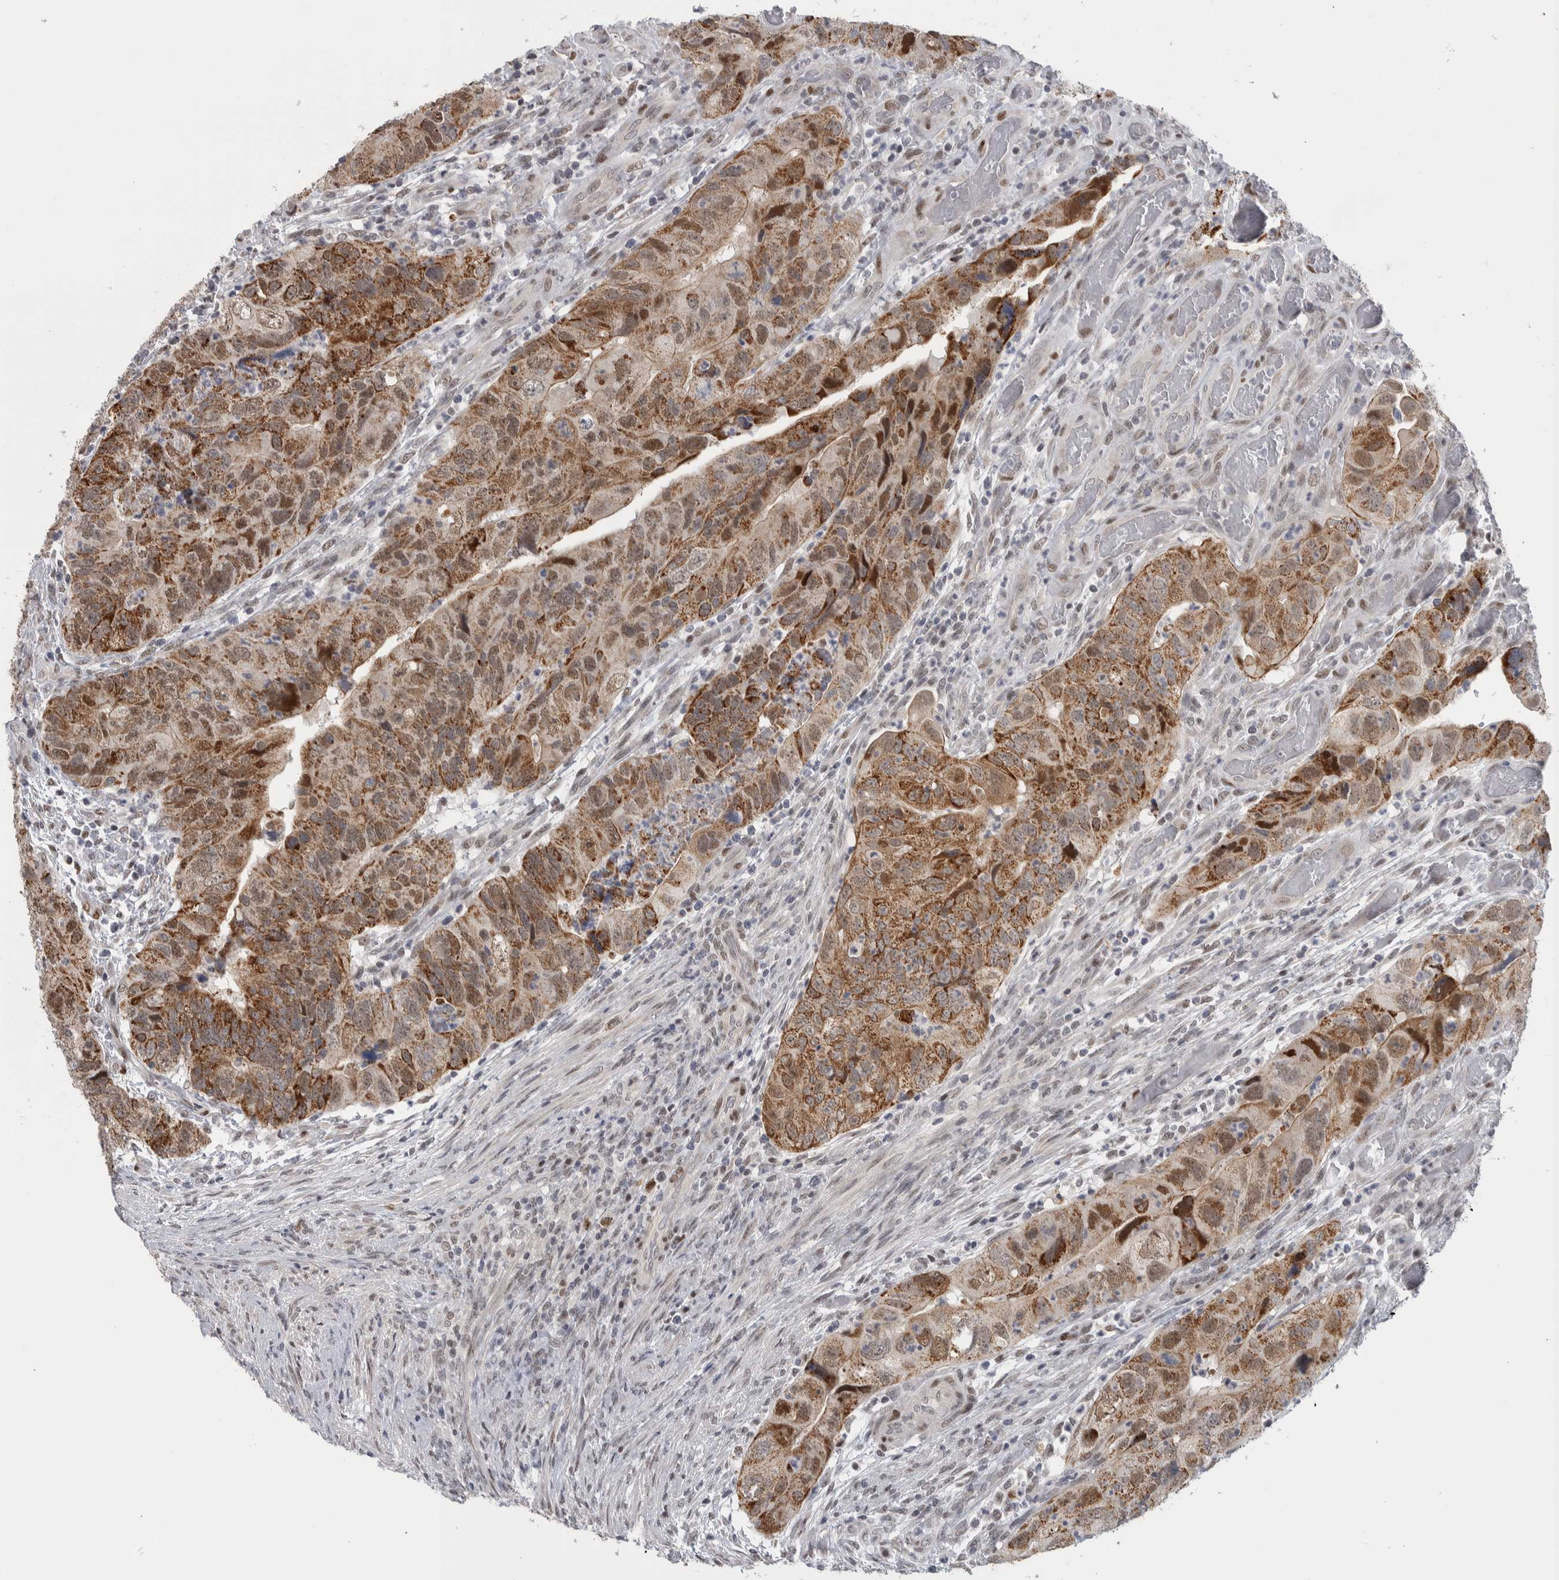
{"staining": {"intensity": "moderate", "quantity": ">75%", "location": "cytoplasmic/membranous,nuclear"}, "tissue": "colorectal cancer", "cell_type": "Tumor cells", "image_type": "cancer", "snomed": [{"axis": "morphology", "description": "Adenocarcinoma, NOS"}, {"axis": "topography", "description": "Rectum"}], "caption": "Immunohistochemical staining of human colorectal adenocarcinoma shows medium levels of moderate cytoplasmic/membranous and nuclear protein expression in about >75% of tumor cells. Nuclei are stained in blue.", "gene": "HEXIM2", "patient": {"sex": "male", "age": 63}}